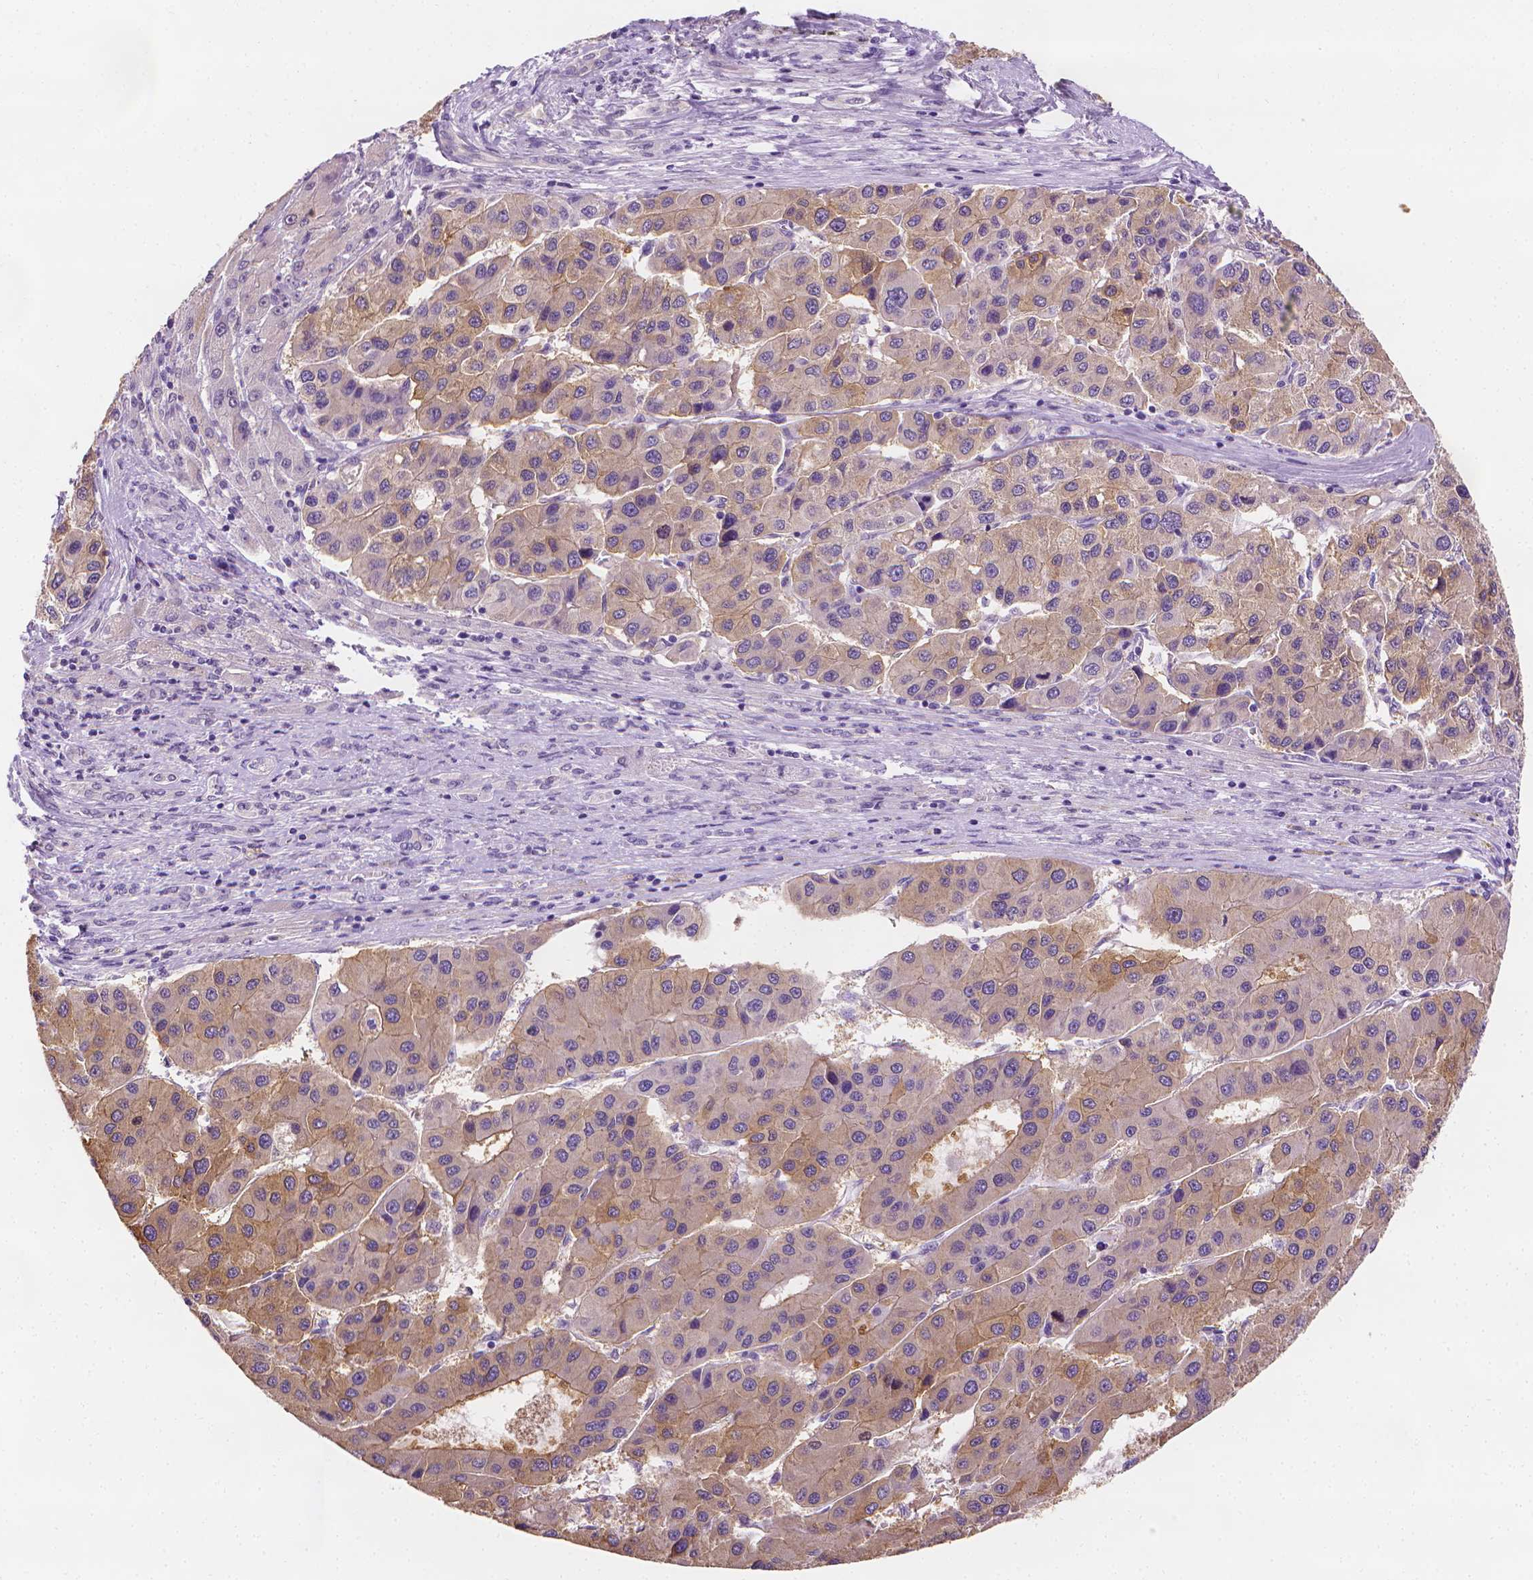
{"staining": {"intensity": "weak", "quantity": ">75%", "location": "cytoplasmic/membranous"}, "tissue": "liver cancer", "cell_type": "Tumor cells", "image_type": "cancer", "snomed": [{"axis": "morphology", "description": "Carcinoma, Hepatocellular, NOS"}, {"axis": "topography", "description": "Liver"}], "caption": "Liver cancer (hepatocellular carcinoma) was stained to show a protein in brown. There is low levels of weak cytoplasmic/membranous positivity in about >75% of tumor cells.", "gene": "FASN", "patient": {"sex": "male", "age": 73}}